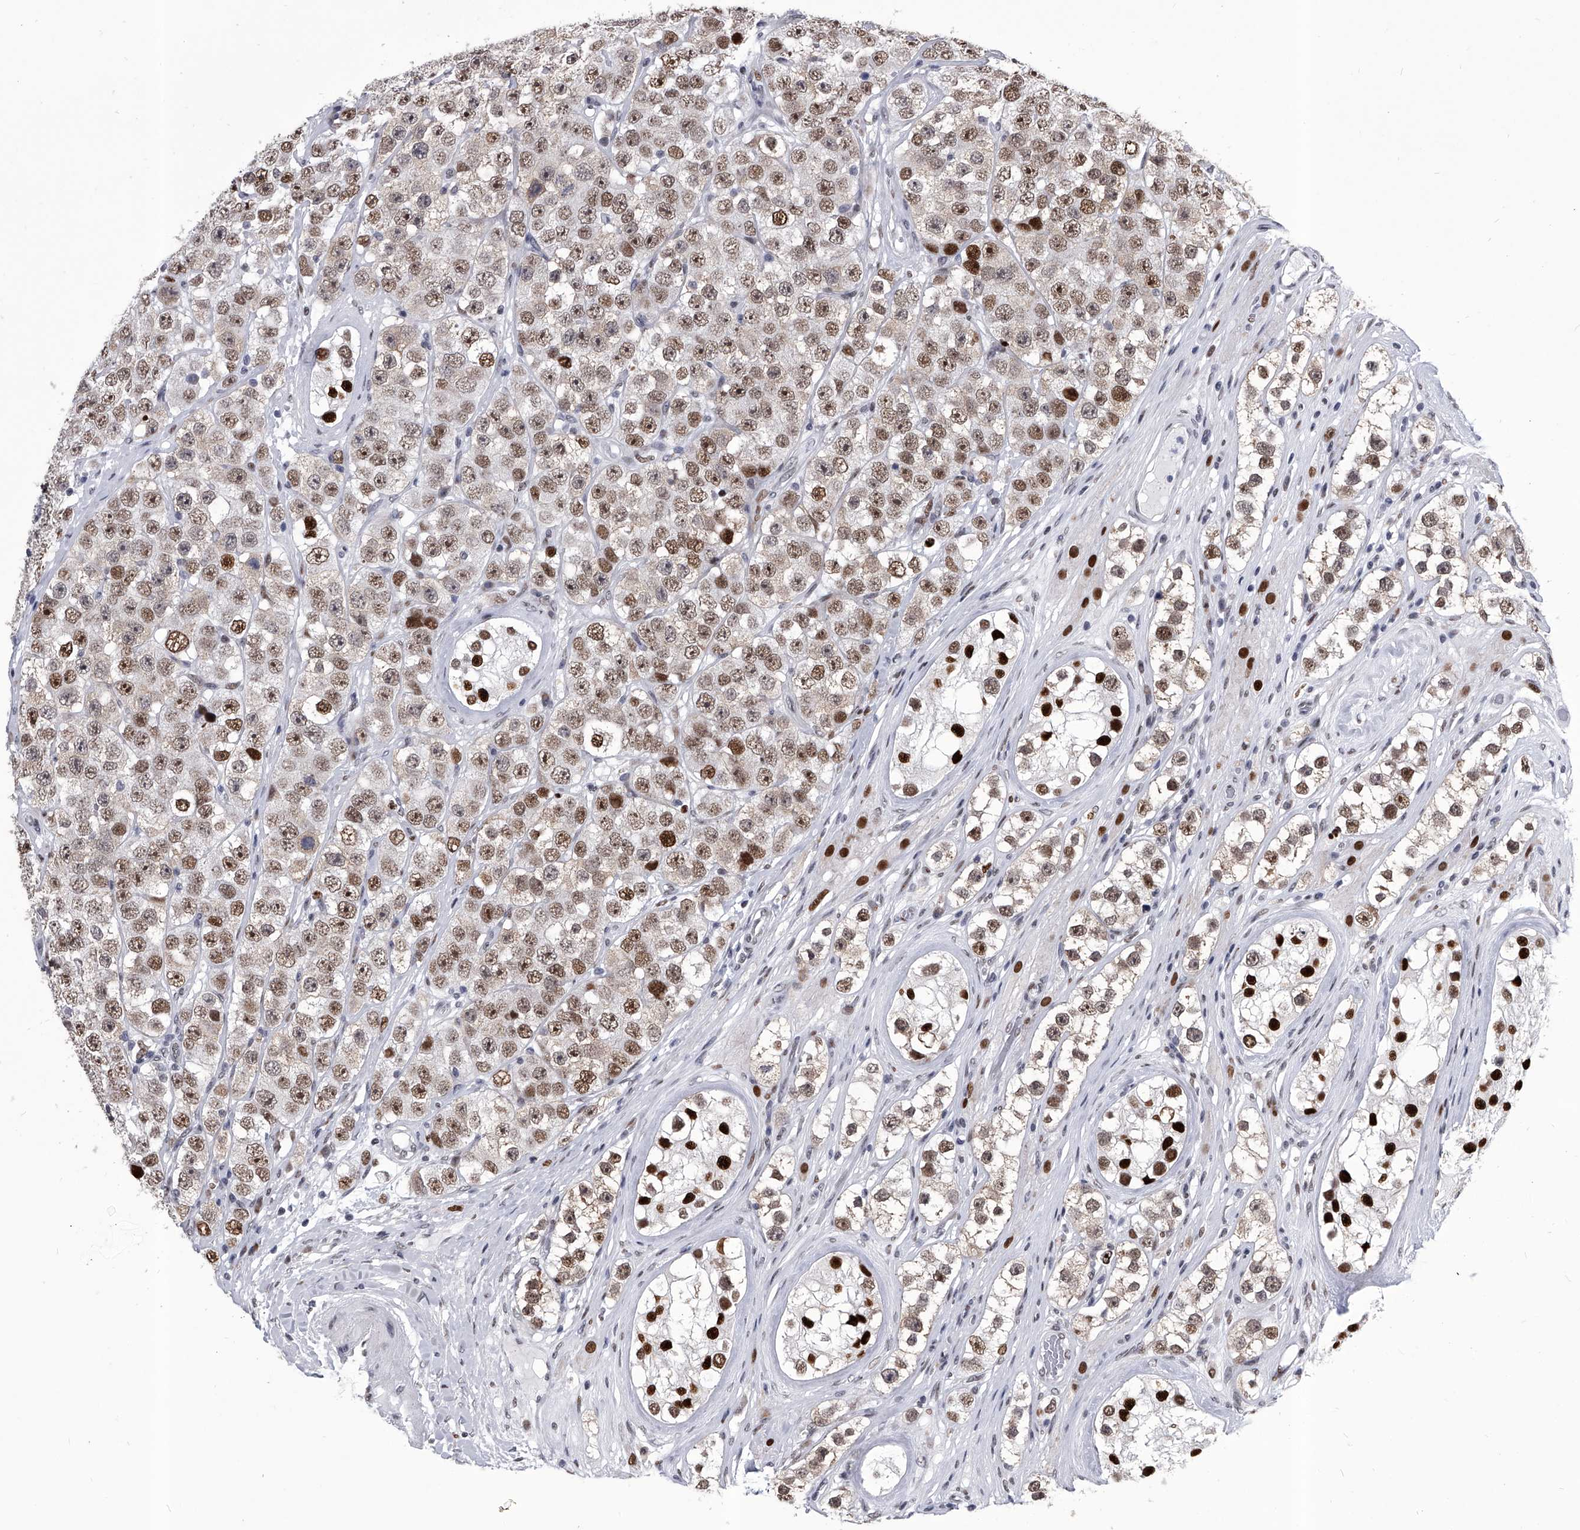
{"staining": {"intensity": "moderate", "quantity": ">75%", "location": "nuclear"}, "tissue": "testis cancer", "cell_type": "Tumor cells", "image_type": "cancer", "snomed": [{"axis": "morphology", "description": "Seminoma, NOS"}, {"axis": "topography", "description": "Testis"}], "caption": "Brown immunohistochemical staining in human testis seminoma shows moderate nuclear positivity in approximately >75% of tumor cells. Using DAB (3,3'-diaminobenzidine) (brown) and hematoxylin (blue) stains, captured at high magnification using brightfield microscopy.", "gene": "CMTR1", "patient": {"sex": "male", "age": 28}}